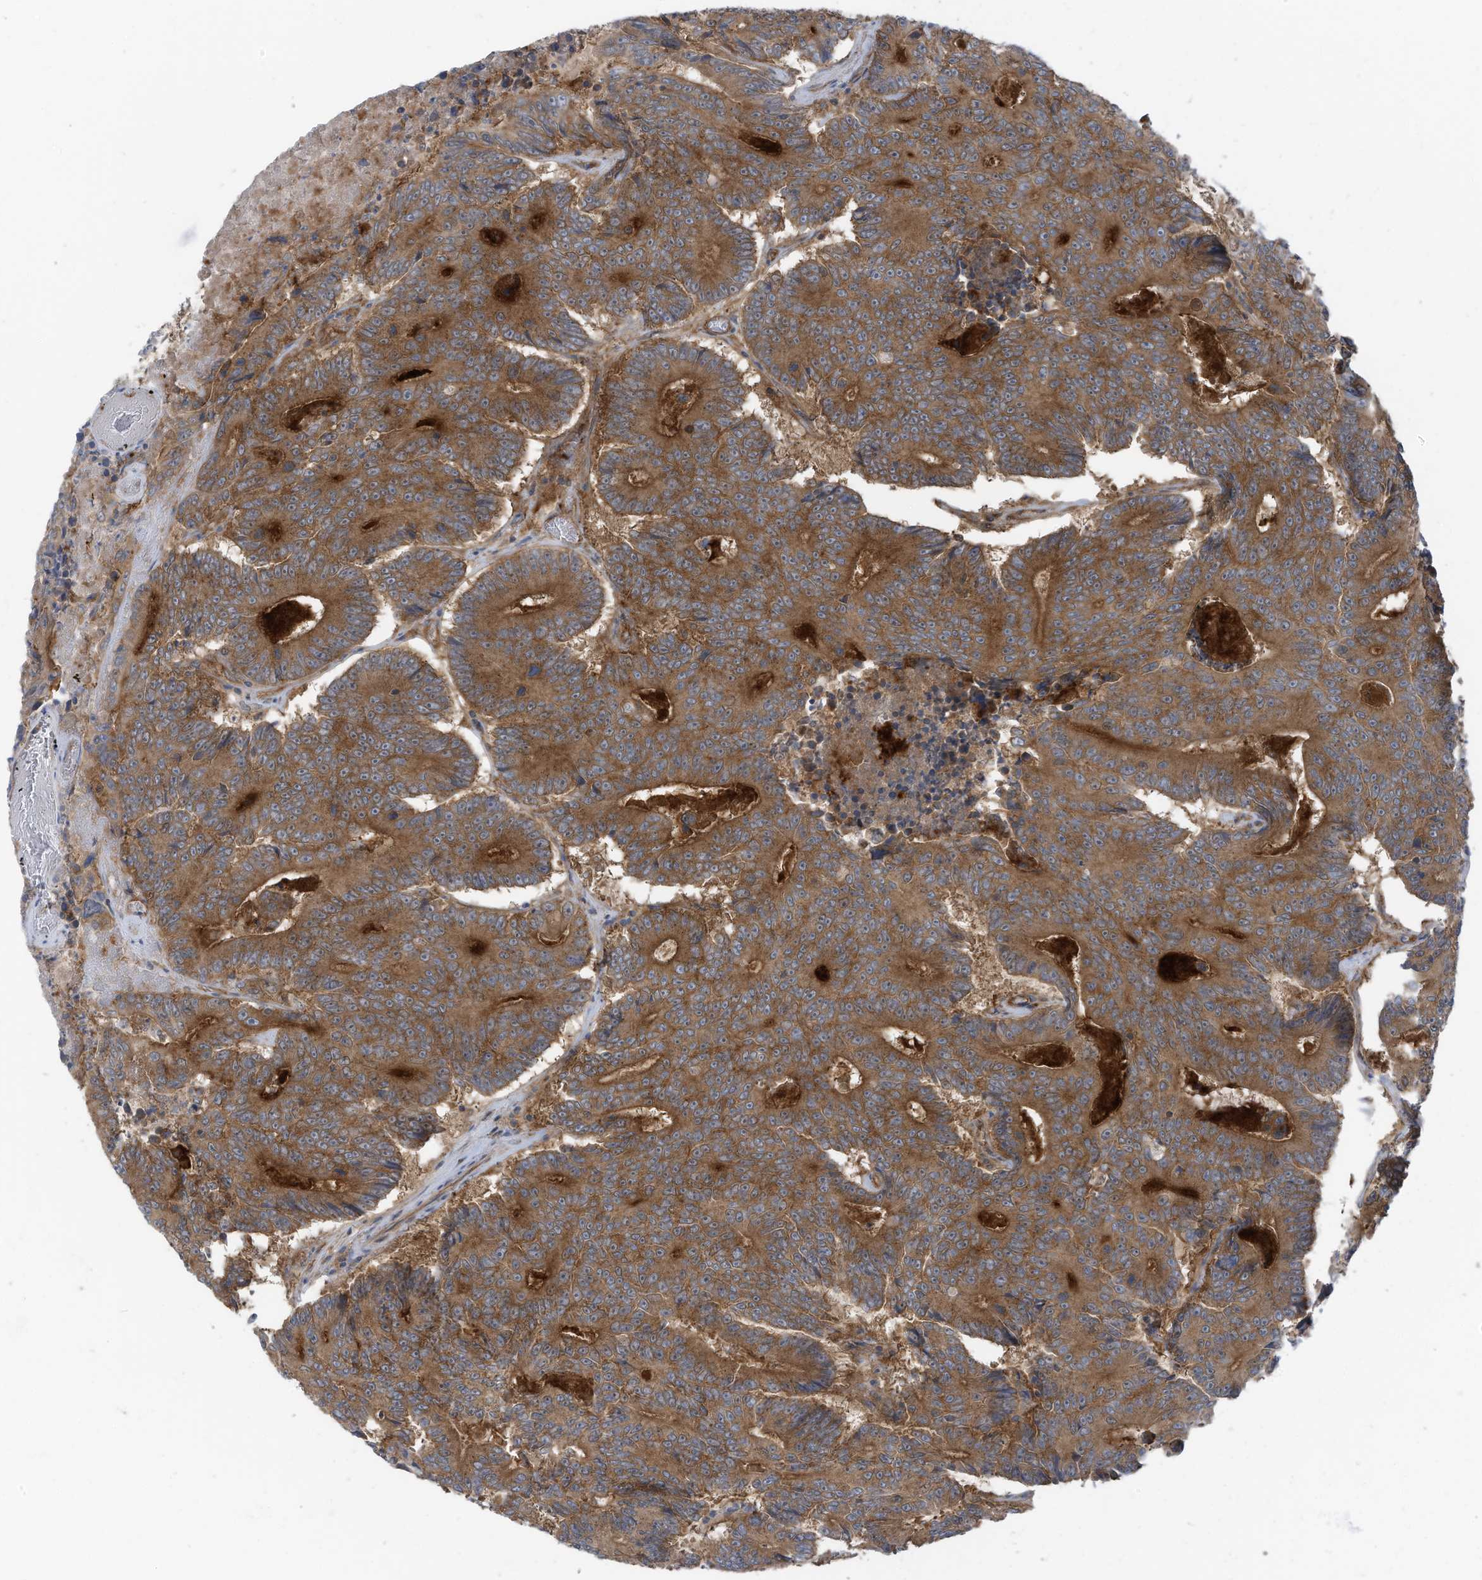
{"staining": {"intensity": "moderate", "quantity": ">75%", "location": "cytoplasmic/membranous"}, "tissue": "colorectal cancer", "cell_type": "Tumor cells", "image_type": "cancer", "snomed": [{"axis": "morphology", "description": "Adenocarcinoma, NOS"}, {"axis": "topography", "description": "Colon"}], "caption": "IHC staining of colorectal adenocarcinoma, which exhibits medium levels of moderate cytoplasmic/membranous positivity in approximately >75% of tumor cells indicating moderate cytoplasmic/membranous protein expression. The staining was performed using DAB (3,3'-diaminobenzidine) (brown) for protein detection and nuclei were counterstained in hematoxylin (blue).", "gene": "REPS1", "patient": {"sex": "male", "age": 83}}